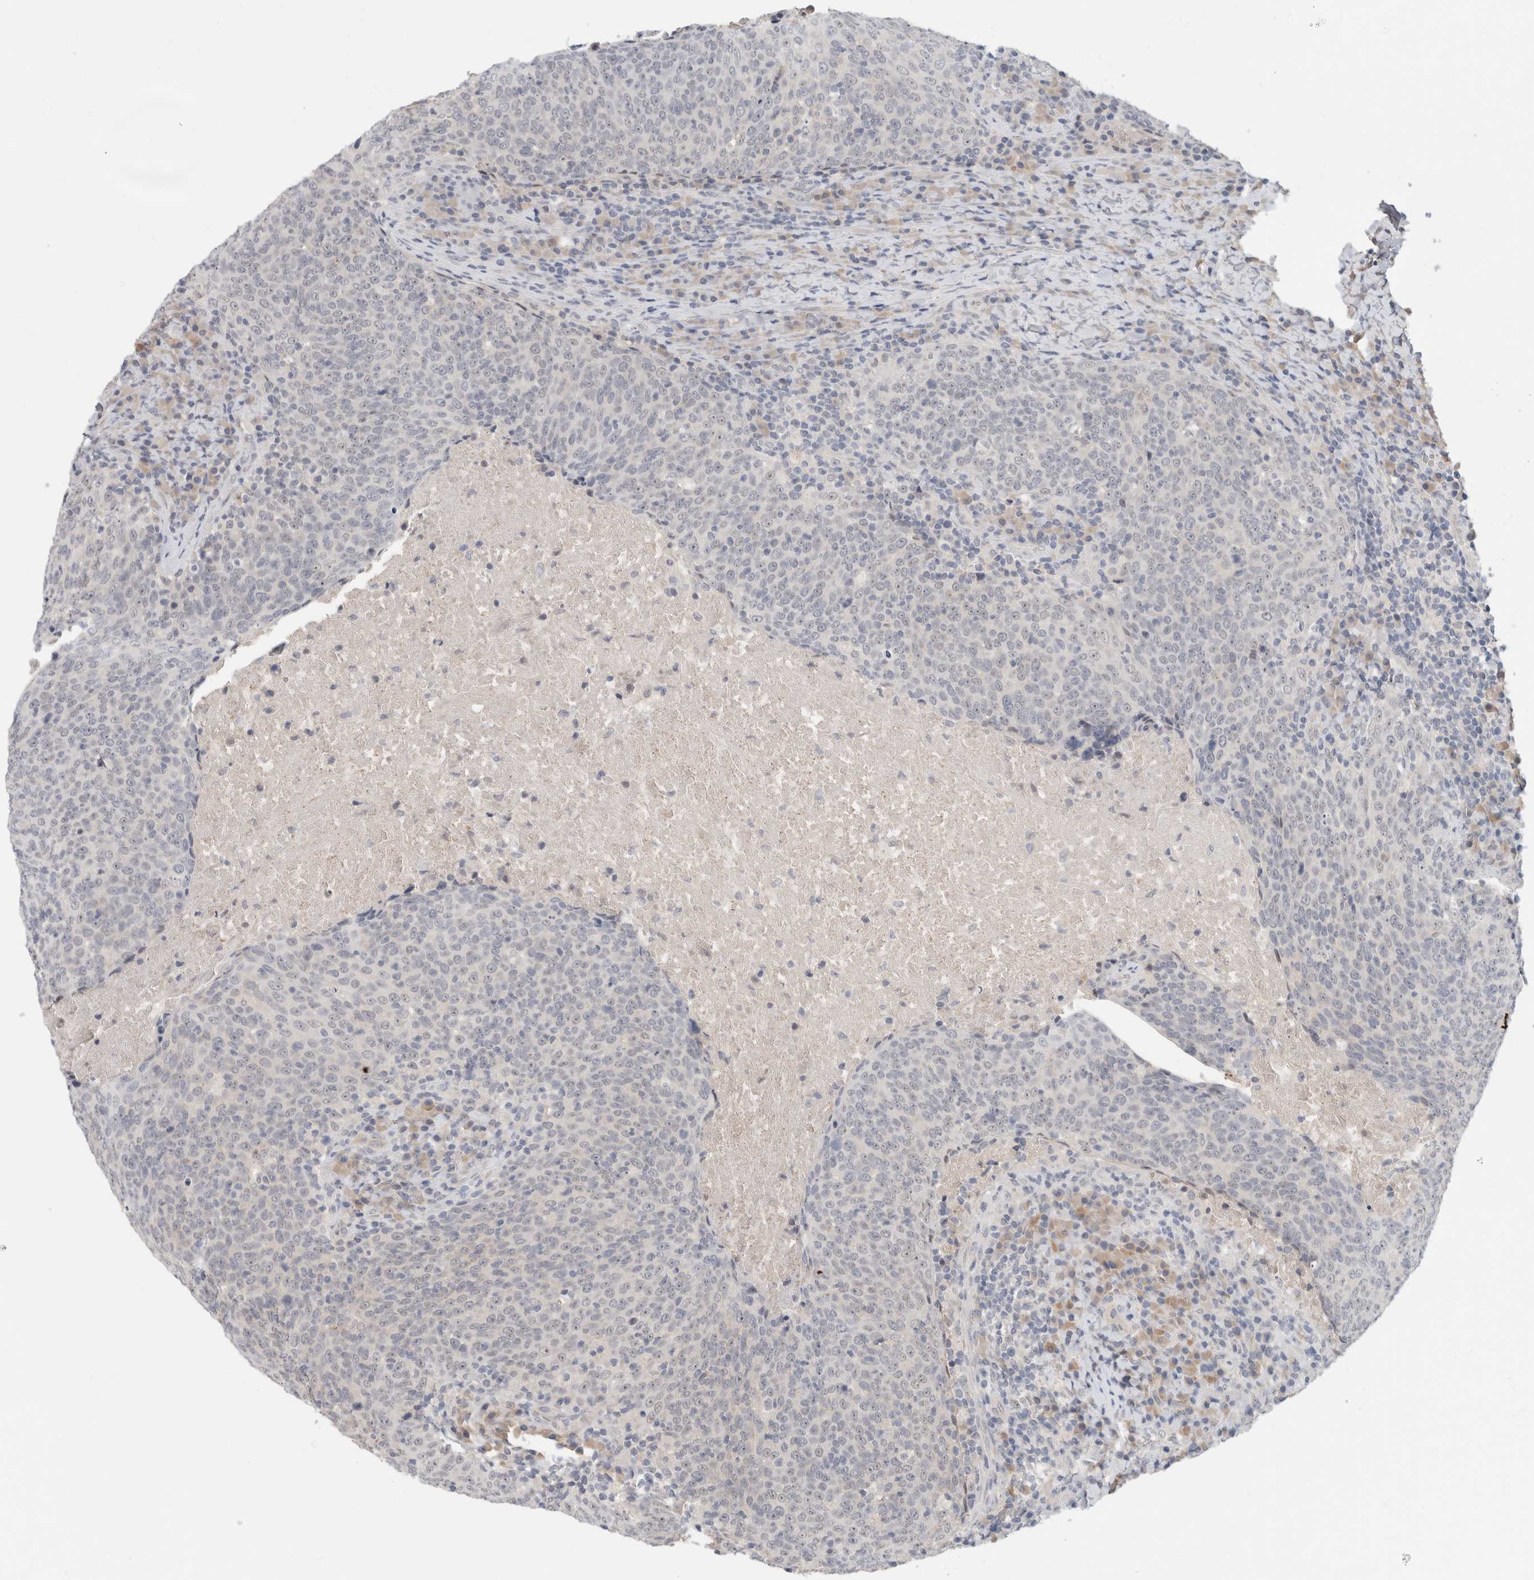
{"staining": {"intensity": "negative", "quantity": "none", "location": "none"}, "tissue": "head and neck cancer", "cell_type": "Tumor cells", "image_type": "cancer", "snomed": [{"axis": "morphology", "description": "Squamous cell carcinoma, NOS"}, {"axis": "morphology", "description": "Squamous cell carcinoma, metastatic, NOS"}, {"axis": "topography", "description": "Lymph node"}, {"axis": "topography", "description": "Head-Neck"}], "caption": "A photomicrograph of human head and neck squamous cell carcinoma is negative for staining in tumor cells. (DAB (3,3'-diaminobenzidine) immunohistochemistry with hematoxylin counter stain).", "gene": "HCN3", "patient": {"sex": "male", "age": 62}}